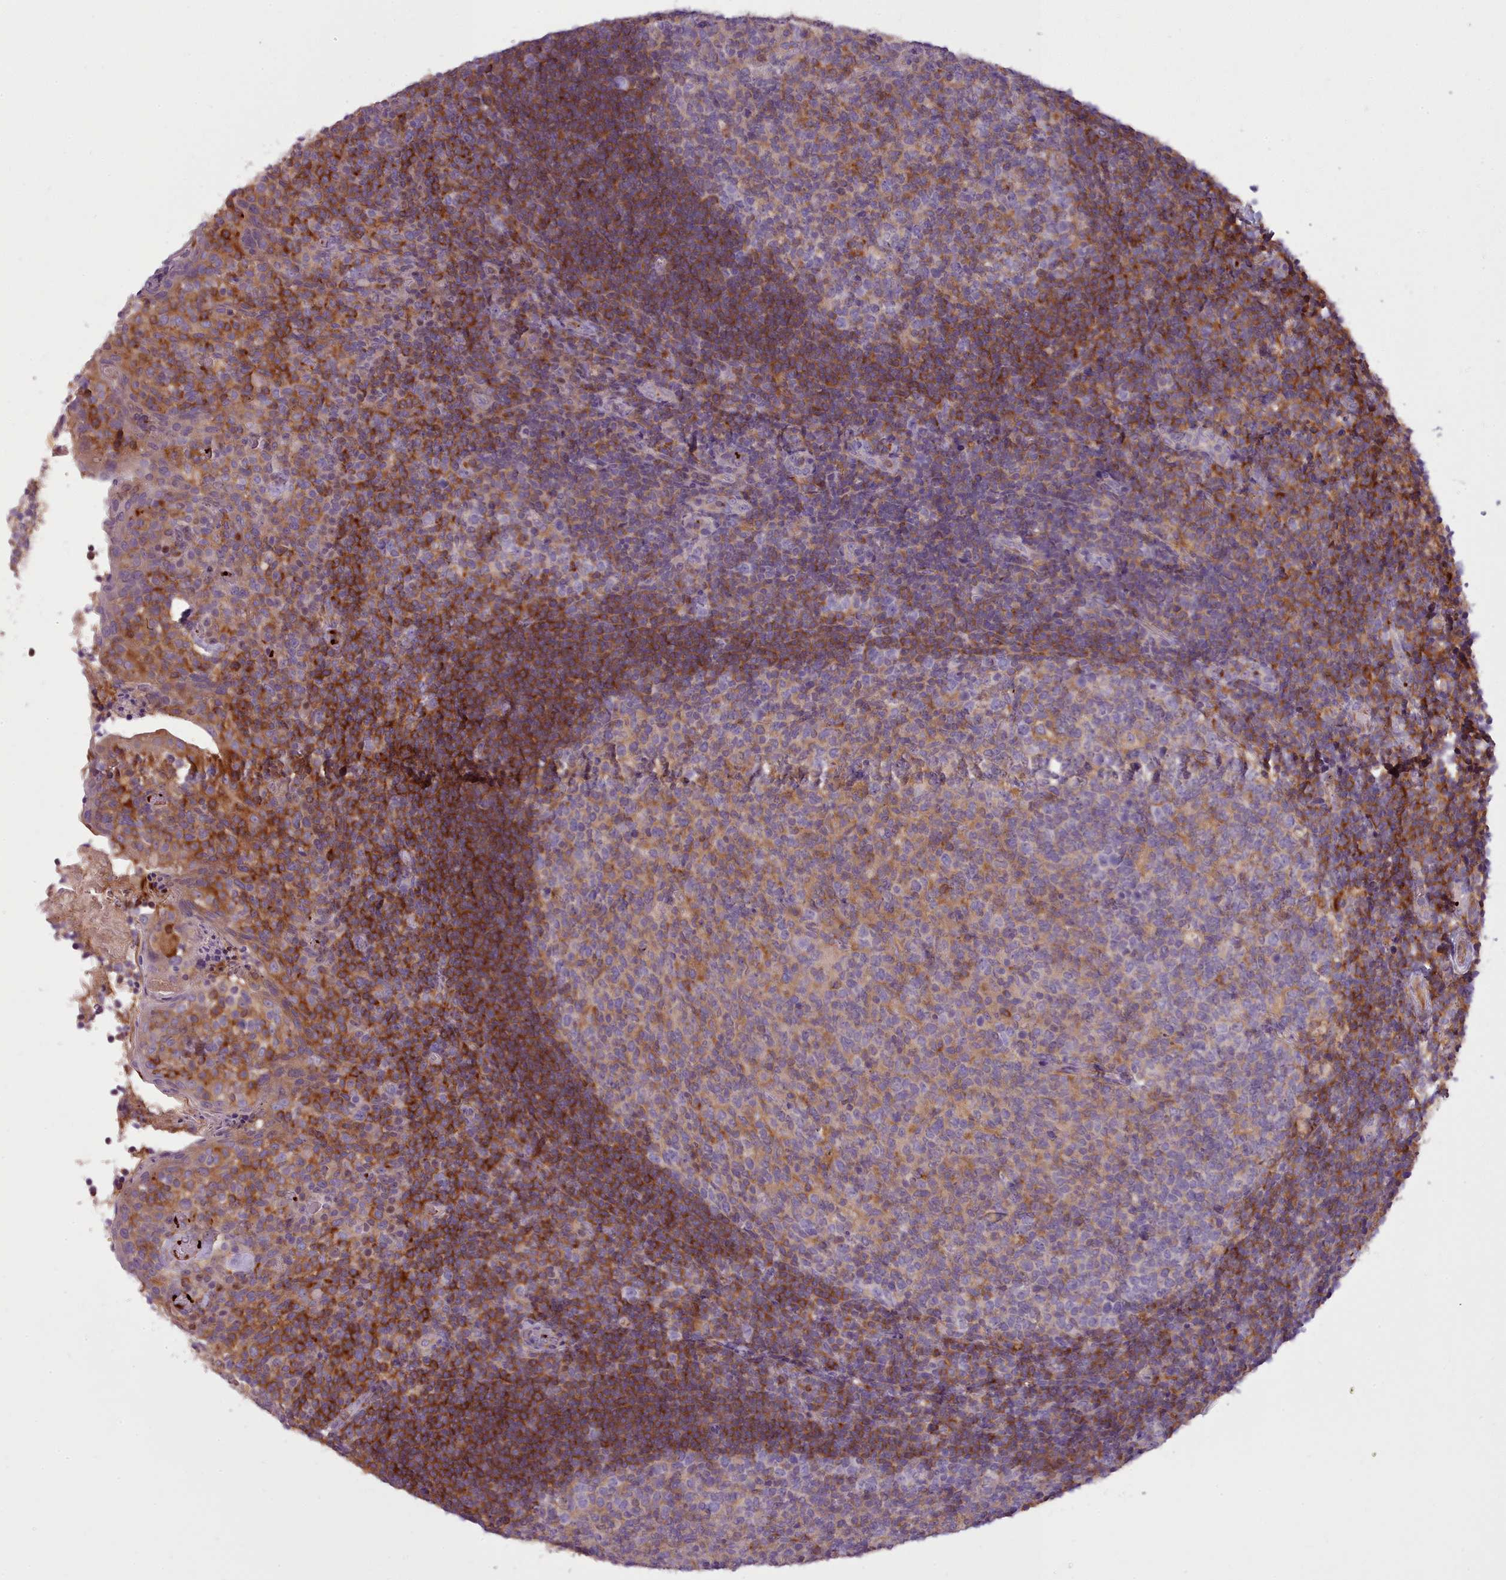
{"staining": {"intensity": "moderate", "quantity": "25%-75%", "location": "cytoplasmic/membranous"}, "tissue": "tonsil", "cell_type": "Germinal center cells", "image_type": "normal", "snomed": [{"axis": "morphology", "description": "Normal tissue, NOS"}, {"axis": "topography", "description": "Tonsil"}], "caption": "This is an image of IHC staining of benign tonsil, which shows moderate positivity in the cytoplasmic/membranous of germinal center cells.", "gene": "NDST2", "patient": {"sex": "female", "age": 10}}